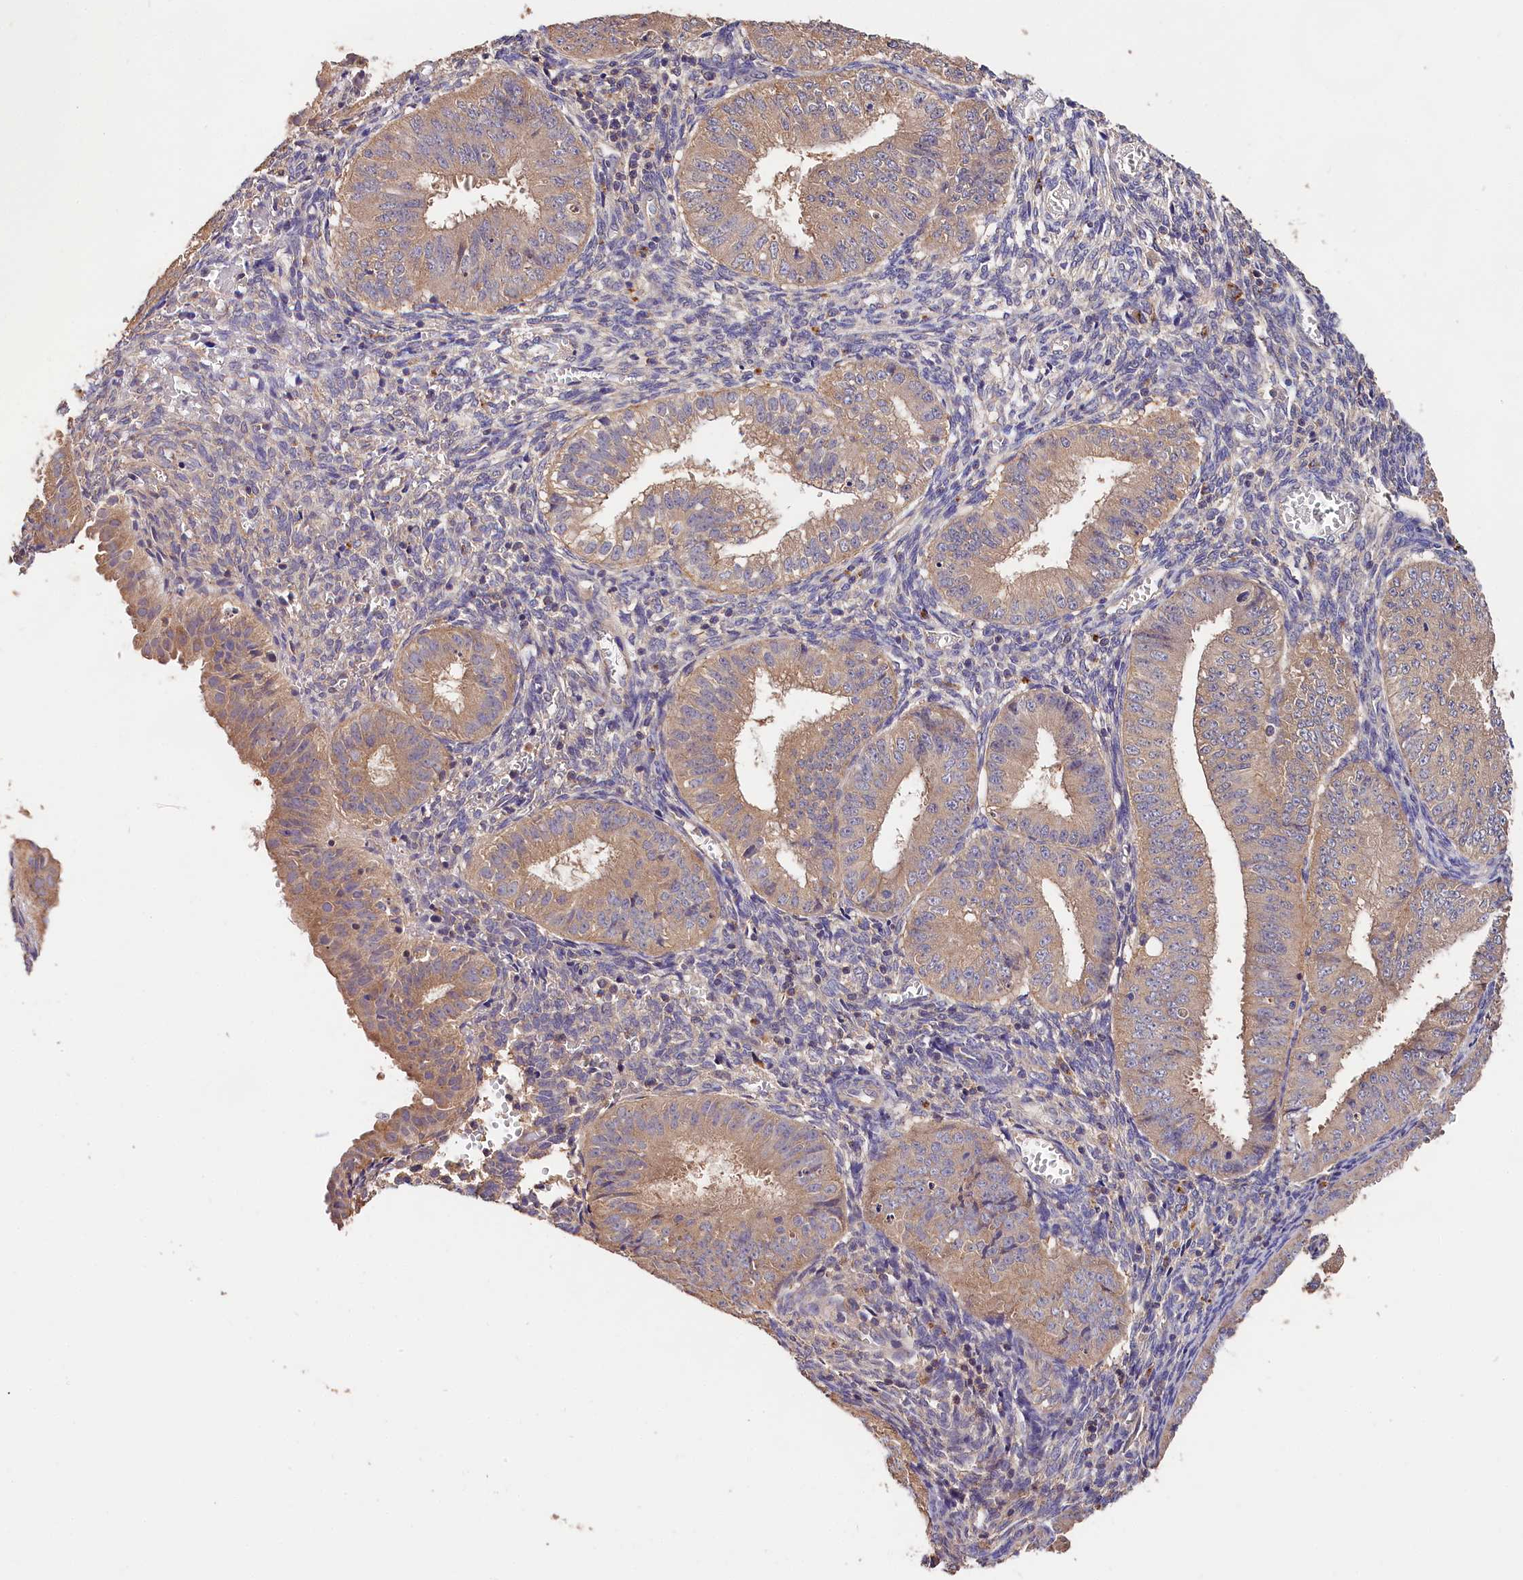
{"staining": {"intensity": "moderate", "quantity": ">75%", "location": "cytoplasmic/membranous"}, "tissue": "endometrial cancer", "cell_type": "Tumor cells", "image_type": "cancer", "snomed": [{"axis": "morphology", "description": "Normal tissue, NOS"}, {"axis": "morphology", "description": "Adenocarcinoma, NOS"}, {"axis": "topography", "description": "Endometrium"}], "caption": "Immunohistochemical staining of endometrial cancer demonstrates moderate cytoplasmic/membranous protein staining in about >75% of tumor cells.", "gene": "OAS3", "patient": {"sex": "female", "age": 53}}